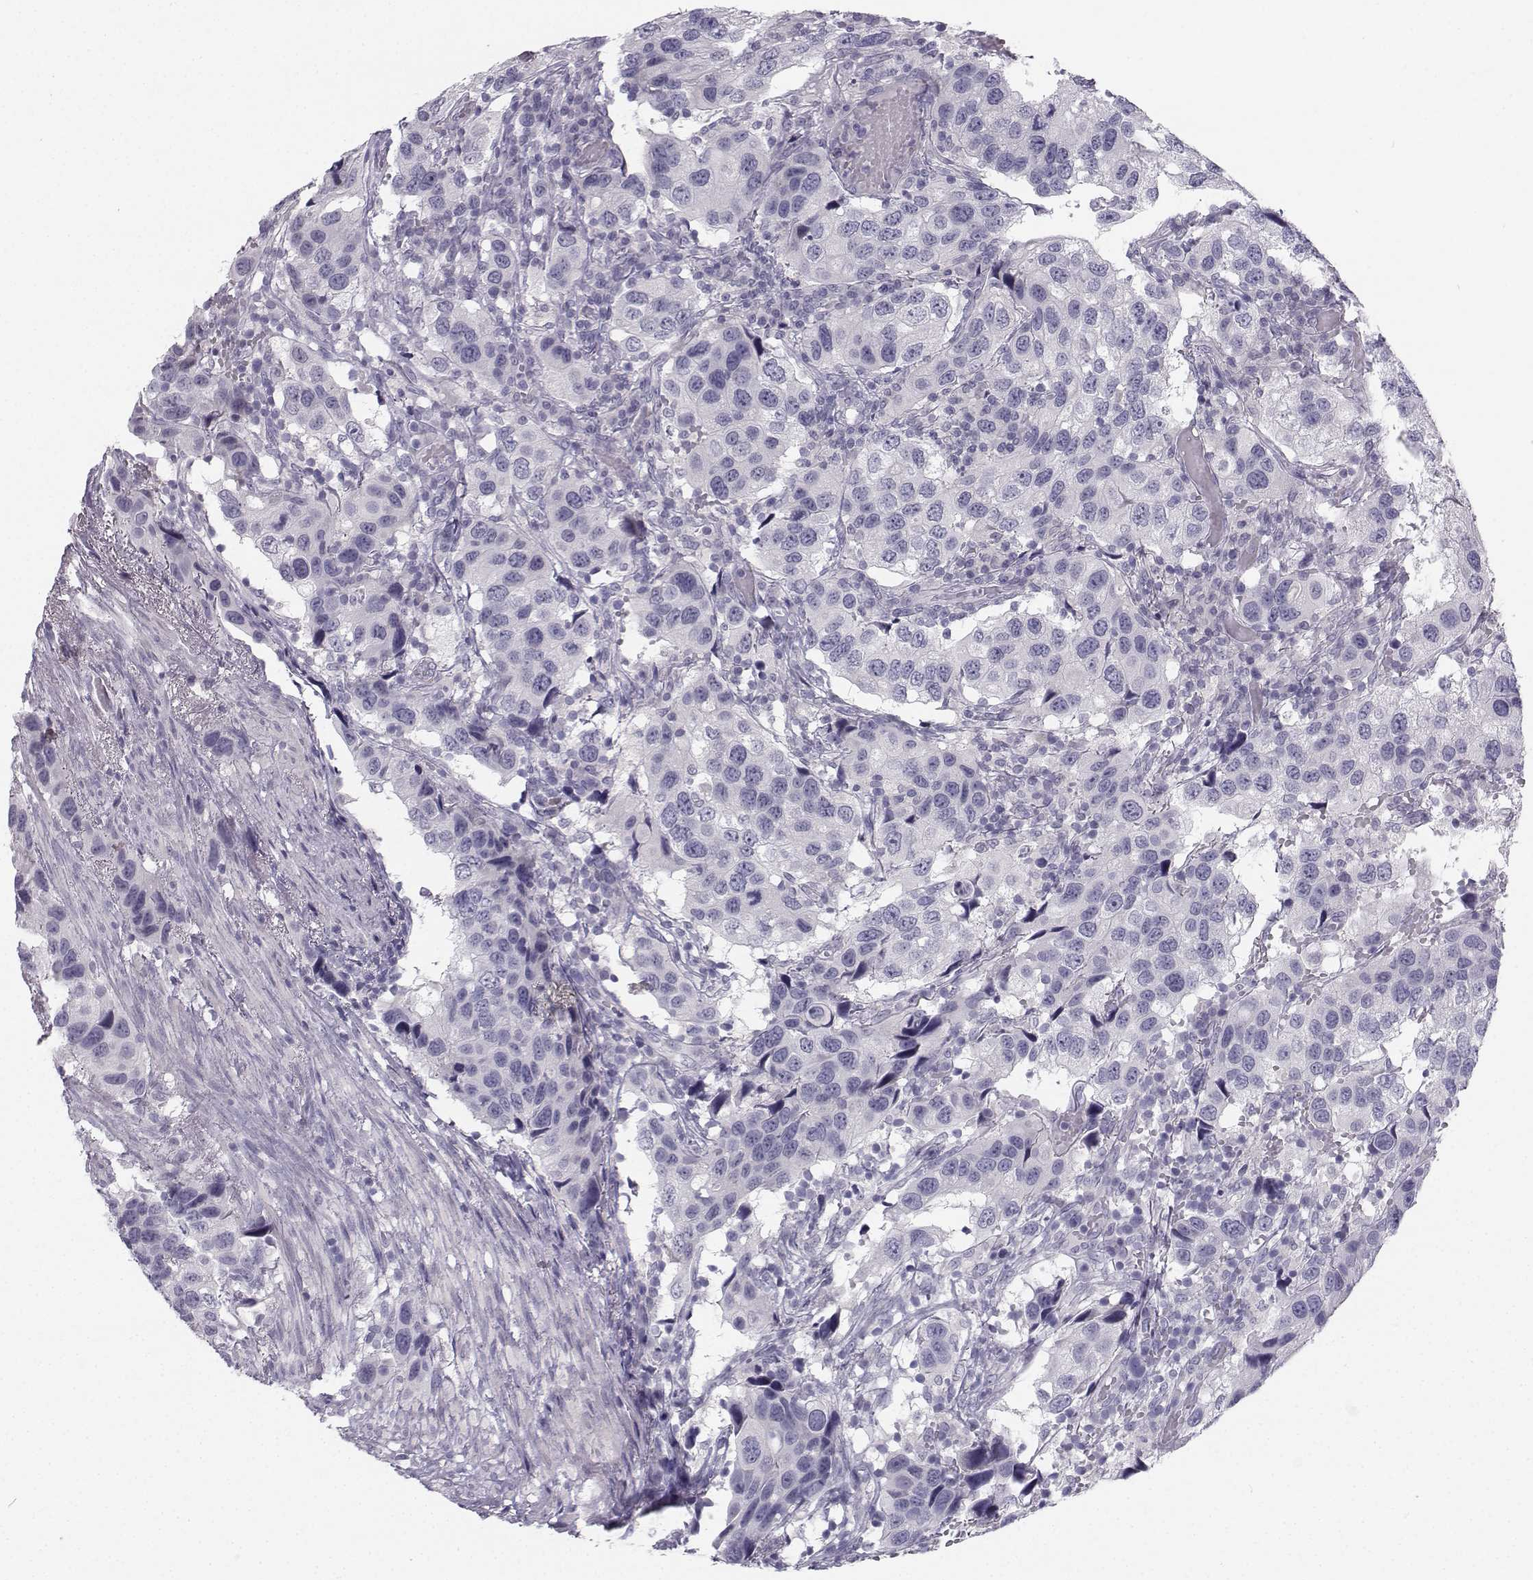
{"staining": {"intensity": "negative", "quantity": "none", "location": "none"}, "tissue": "urothelial cancer", "cell_type": "Tumor cells", "image_type": "cancer", "snomed": [{"axis": "morphology", "description": "Urothelial carcinoma, High grade"}, {"axis": "topography", "description": "Urinary bladder"}], "caption": "This micrograph is of high-grade urothelial carcinoma stained with IHC to label a protein in brown with the nuclei are counter-stained blue. There is no positivity in tumor cells. The staining is performed using DAB brown chromogen with nuclei counter-stained in using hematoxylin.", "gene": "SYCE1", "patient": {"sex": "male", "age": 79}}